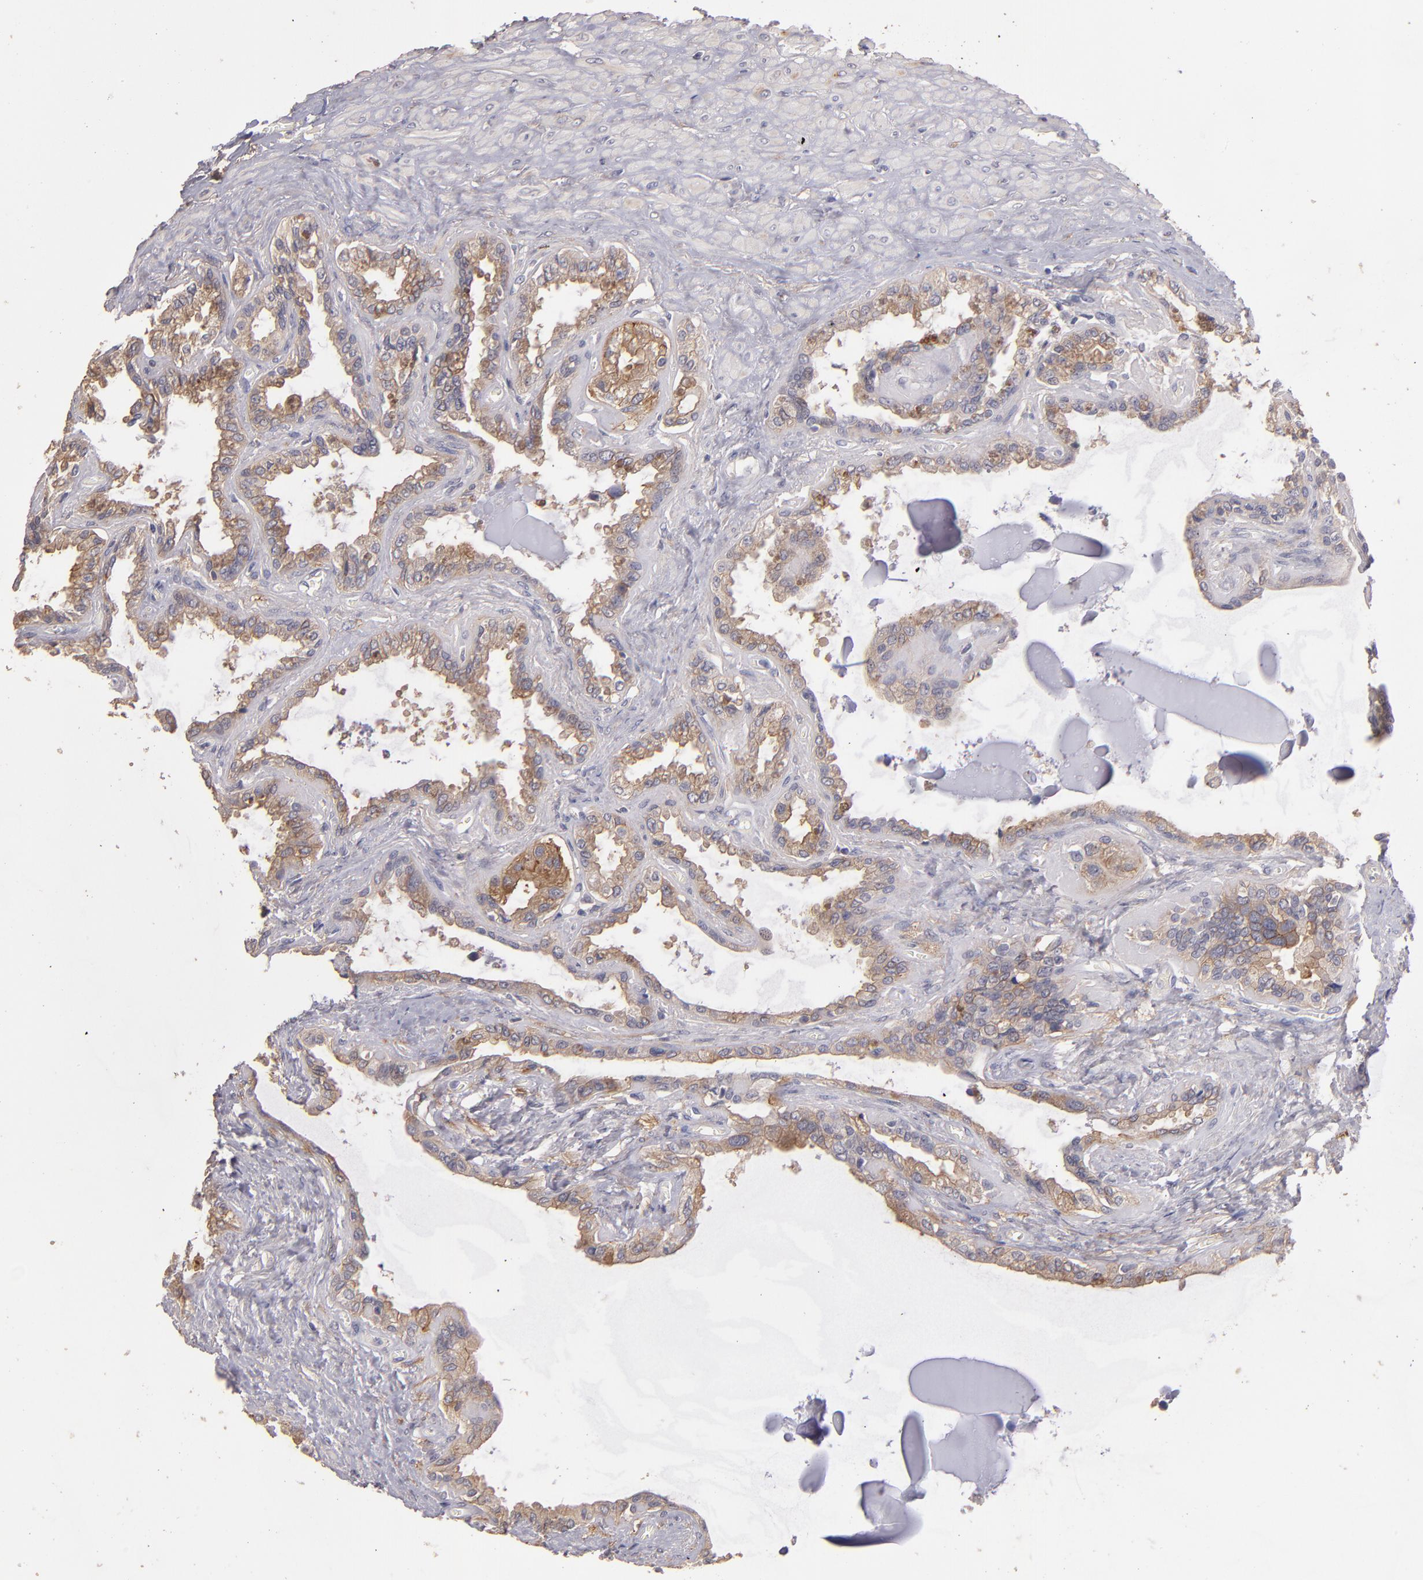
{"staining": {"intensity": "moderate", "quantity": ">75%", "location": "cytoplasmic/membranous"}, "tissue": "seminal vesicle", "cell_type": "Glandular cells", "image_type": "normal", "snomed": [{"axis": "morphology", "description": "Normal tissue, NOS"}, {"axis": "morphology", "description": "Inflammation, NOS"}, {"axis": "topography", "description": "Urinary bladder"}, {"axis": "topography", "description": "Prostate"}, {"axis": "topography", "description": "Seminal veicle"}], "caption": "This is an image of immunohistochemistry staining of benign seminal vesicle, which shows moderate staining in the cytoplasmic/membranous of glandular cells.", "gene": "GNAZ", "patient": {"sex": "male", "age": 82}}